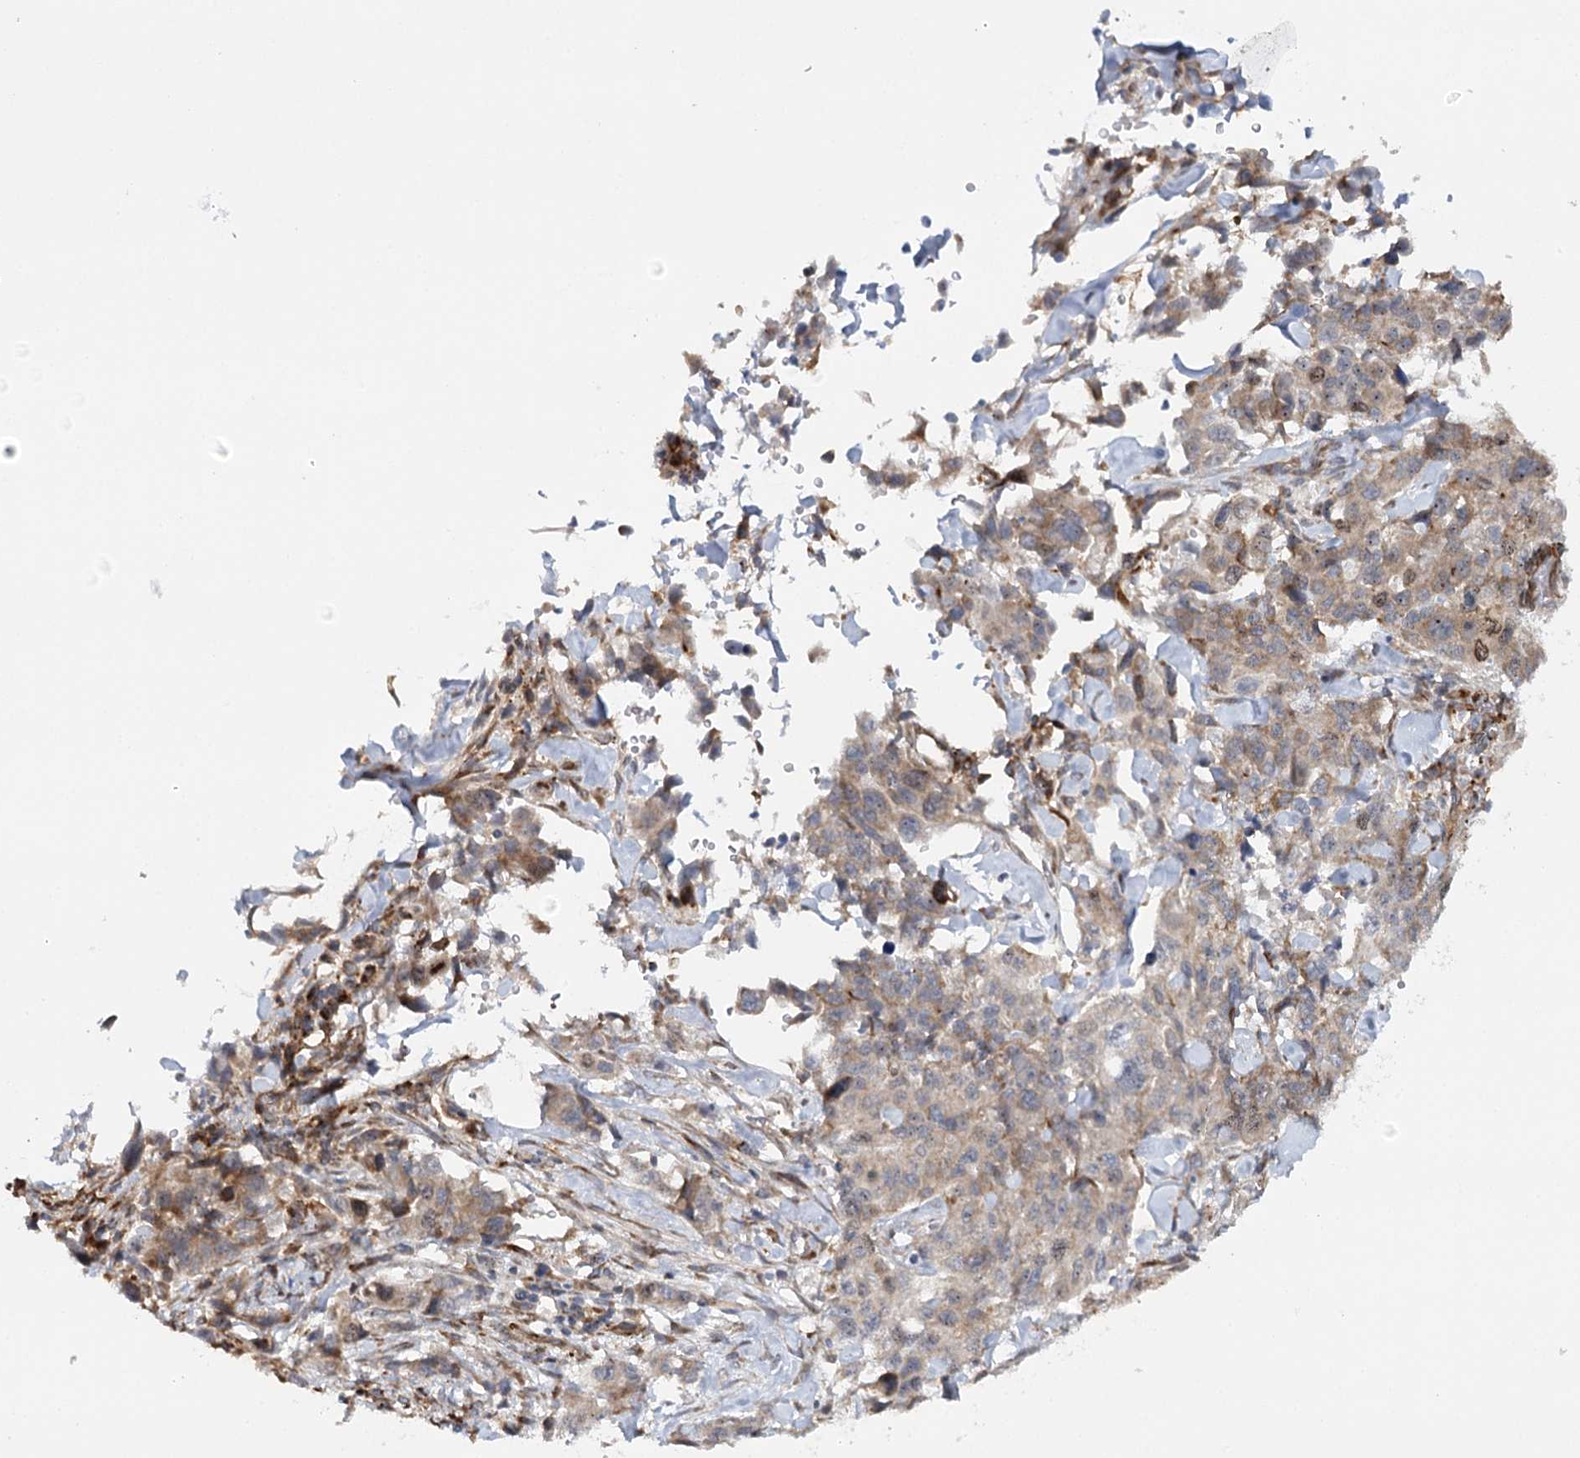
{"staining": {"intensity": "weak", "quantity": ">75%", "location": "cytoplasmic/membranous"}, "tissue": "lung cancer", "cell_type": "Tumor cells", "image_type": "cancer", "snomed": [{"axis": "morphology", "description": "Adenocarcinoma, NOS"}, {"axis": "topography", "description": "Lung"}], "caption": "Protein analysis of lung adenocarcinoma tissue demonstrates weak cytoplasmic/membranous expression in approximately >75% of tumor cells.", "gene": "MKNK1", "patient": {"sex": "female", "age": 51}}